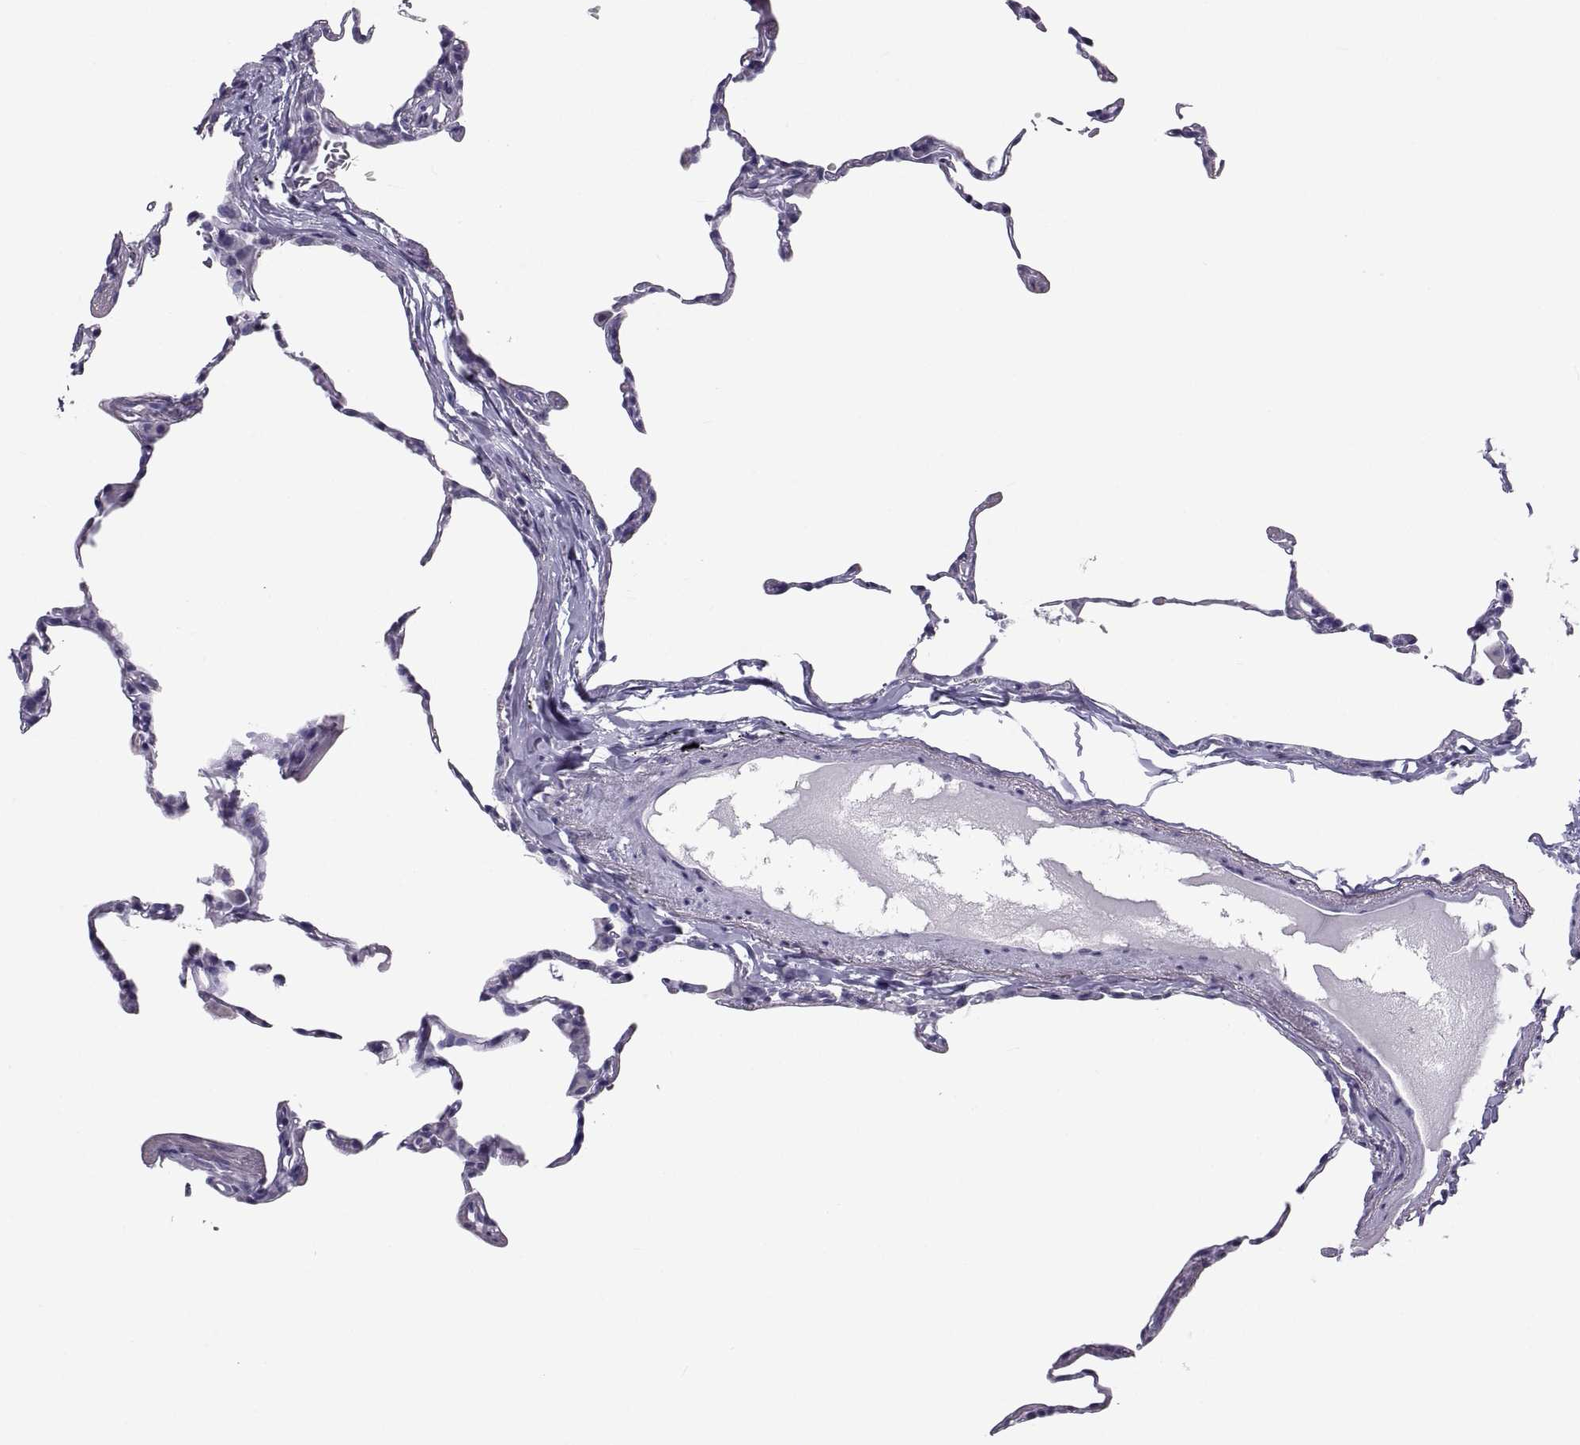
{"staining": {"intensity": "negative", "quantity": "none", "location": "none"}, "tissue": "lung", "cell_type": "Alveolar cells", "image_type": "normal", "snomed": [{"axis": "morphology", "description": "Normal tissue, NOS"}, {"axis": "topography", "description": "Lung"}], "caption": "This is an immunohistochemistry (IHC) histopathology image of benign lung. There is no positivity in alveolar cells.", "gene": "PCSK1N", "patient": {"sex": "female", "age": 57}}